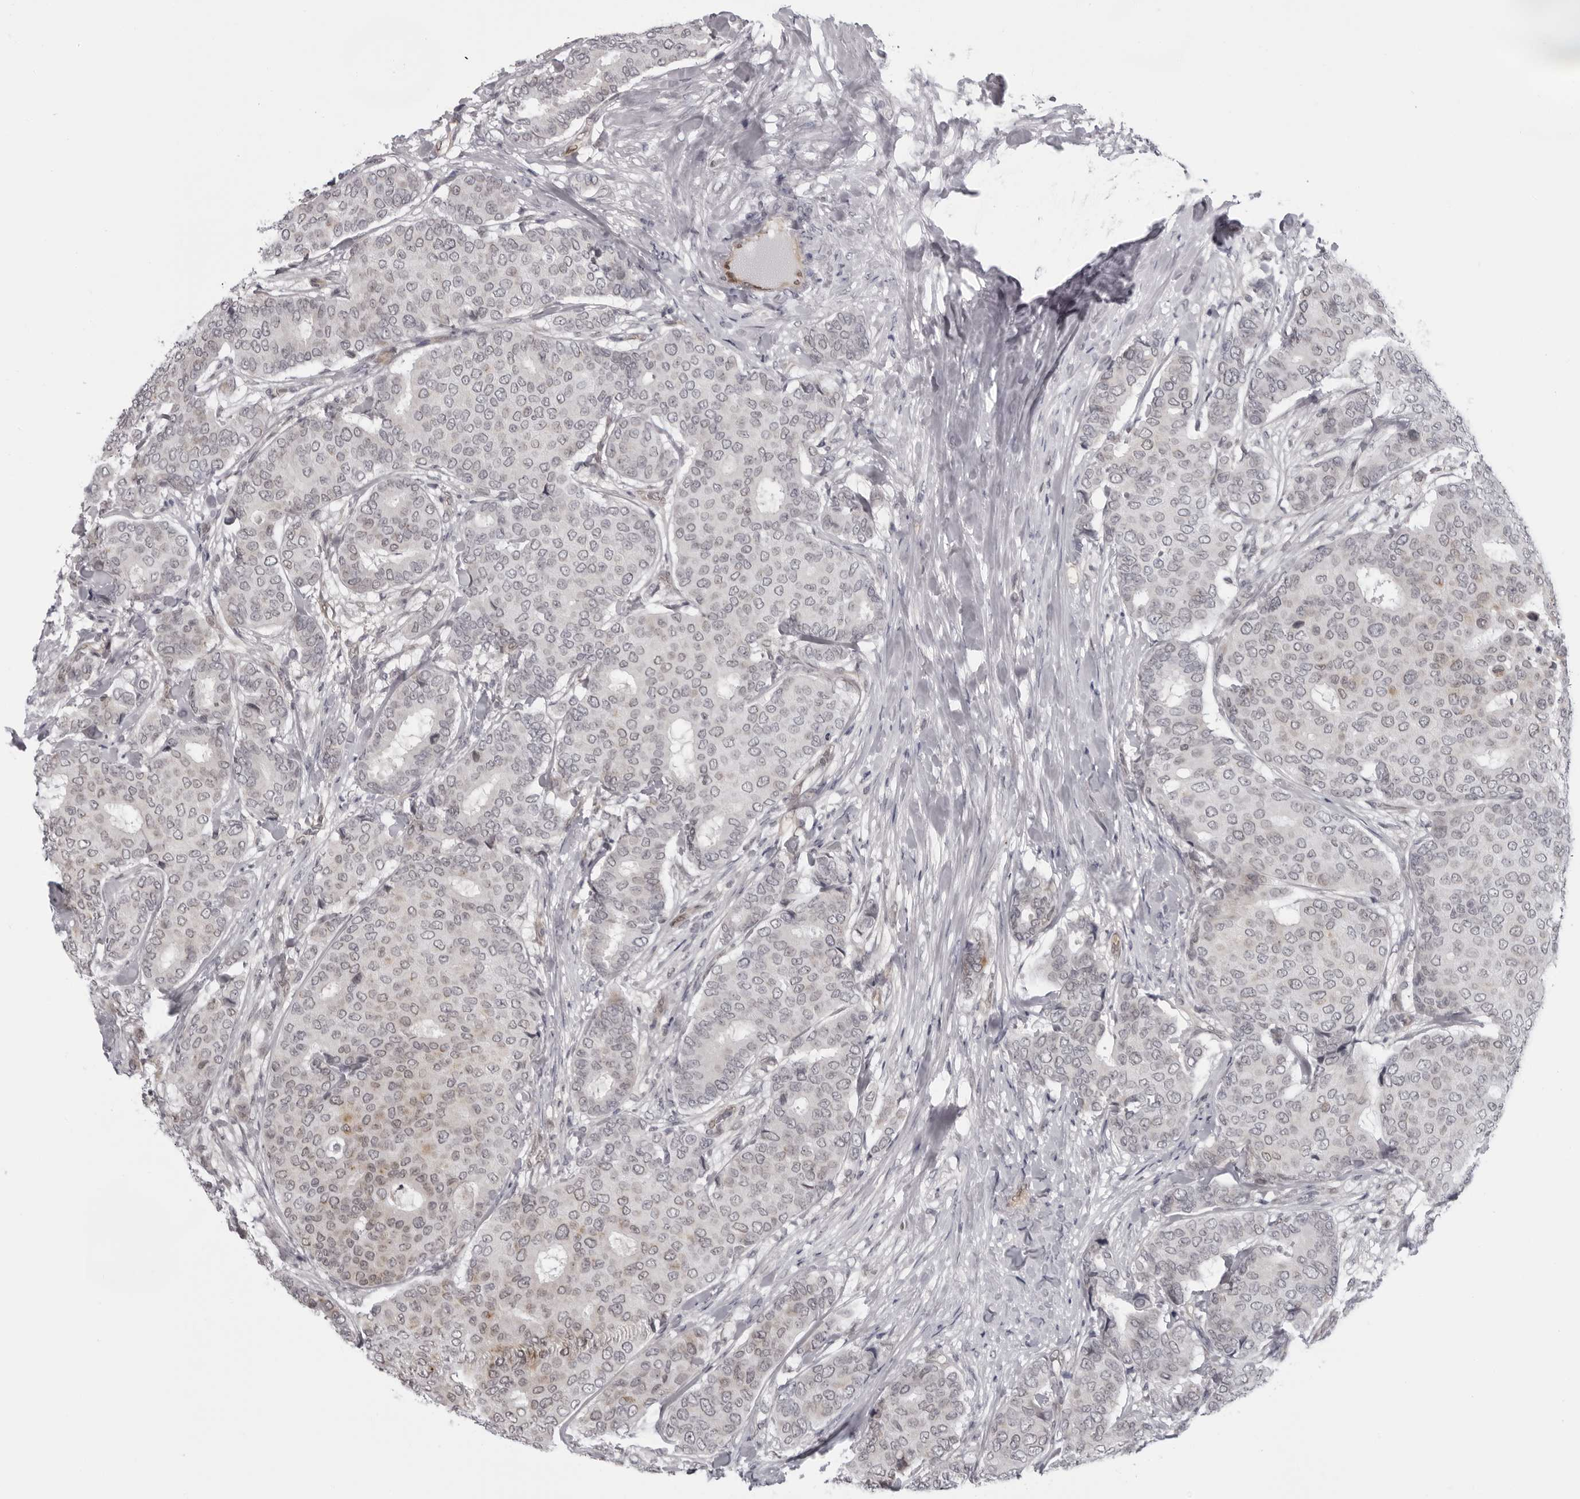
{"staining": {"intensity": "weak", "quantity": "25%-75%", "location": "nuclear"}, "tissue": "breast cancer", "cell_type": "Tumor cells", "image_type": "cancer", "snomed": [{"axis": "morphology", "description": "Duct carcinoma"}, {"axis": "topography", "description": "Breast"}], "caption": "Tumor cells demonstrate low levels of weak nuclear staining in about 25%-75% of cells in human intraductal carcinoma (breast).", "gene": "MAPK12", "patient": {"sex": "female", "age": 75}}